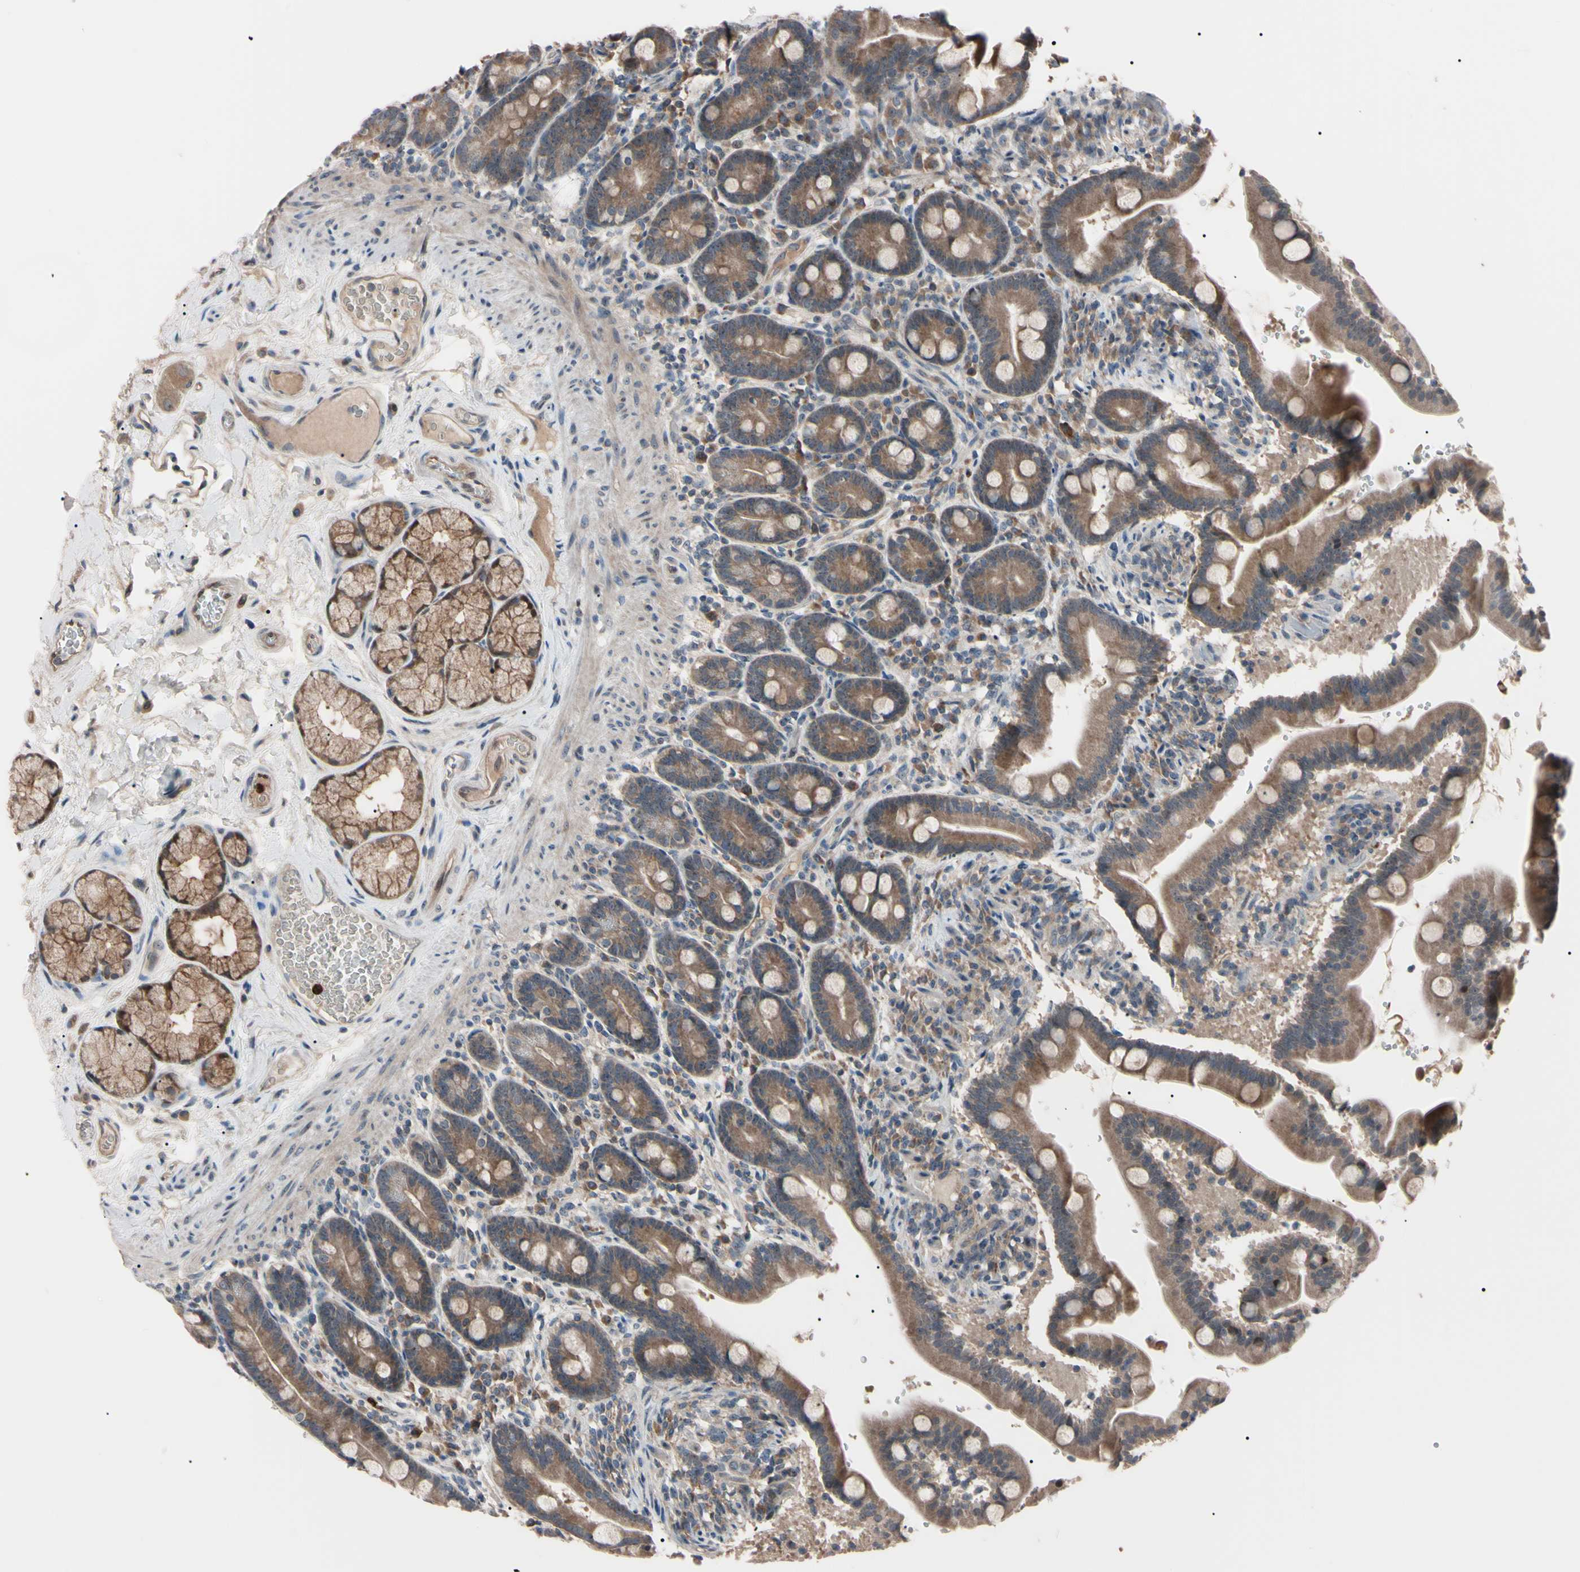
{"staining": {"intensity": "moderate", "quantity": ">75%", "location": "cytoplasmic/membranous"}, "tissue": "duodenum", "cell_type": "Glandular cells", "image_type": "normal", "snomed": [{"axis": "morphology", "description": "Normal tissue, NOS"}, {"axis": "topography", "description": "Duodenum"}], "caption": "A brown stain shows moderate cytoplasmic/membranous positivity of a protein in glandular cells of benign human duodenum.", "gene": "TRAF5", "patient": {"sex": "male", "age": 54}}